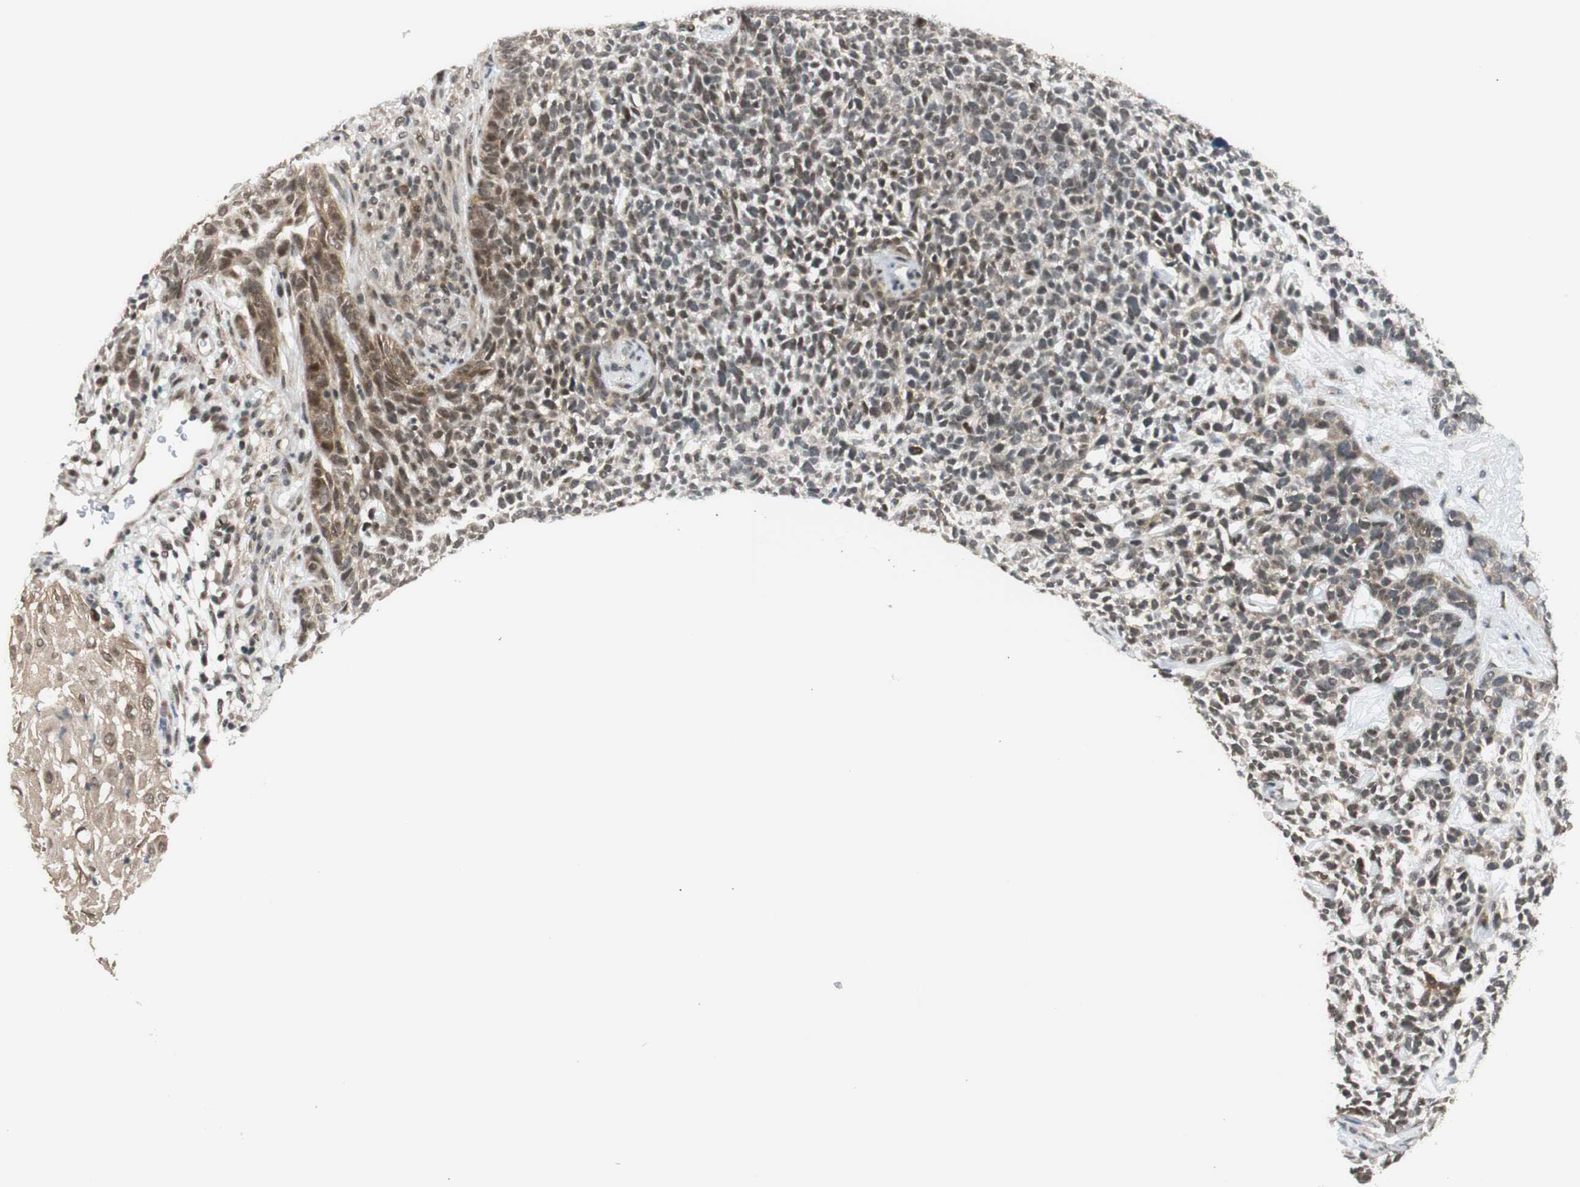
{"staining": {"intensity": "moderate", "quantity": "<25%", "location": "nuclear"}, "tissue": "skin cancer", "cell_type": "Tumor cells", "image_type": "cancer", "snomed": [{"axis": "morphology", "description": "Basal cell carcinoma"}, {"axis": "topography", "description": "Skin"}], "caption": "Immunohistochemical staining of skin cancer (basal cell carcinoma) reveals low levels of moderate nuclear protein positivity in about <25% of tumor cells.", "gene": "BRMS1", "patient": {"sex": "female", "age": 84}}